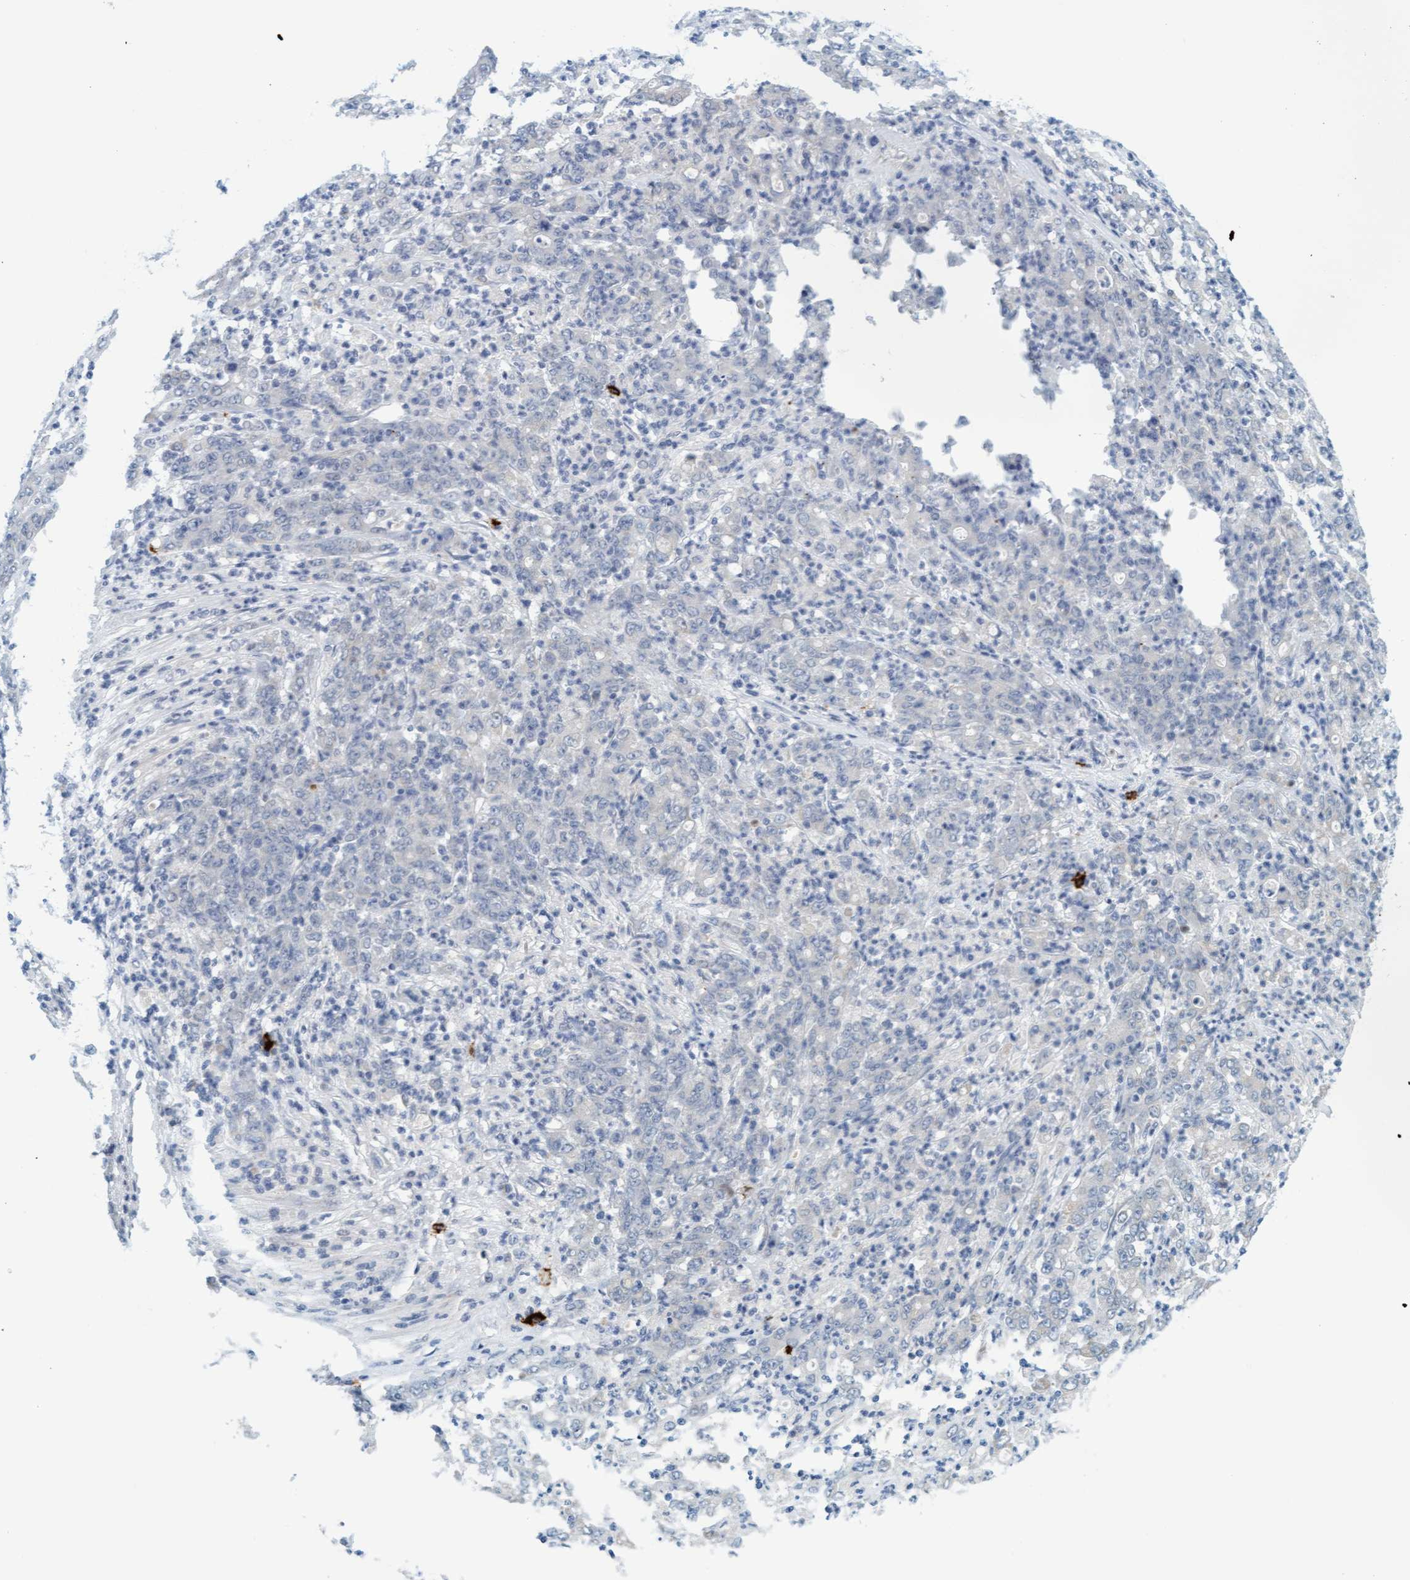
{"staining": {"intensity": "negative", "quantity": "none", "location": "none"}, "tissue": "stomach cancer", "cell_type": "Tumor cells", "image_type": "cancer", "snomed": [{"axis": "morphology", "description": "Adenocarcinoma, NOS"}, {"axis": "topography", "description": "Stomach, lower"}], "caption": "Protein analysis of stomach cancer (adenocarcinoma) shows no significant positivity in tumor cells.", "gene": "CPA3", "patient": {"sex": "female", "age": 71}}